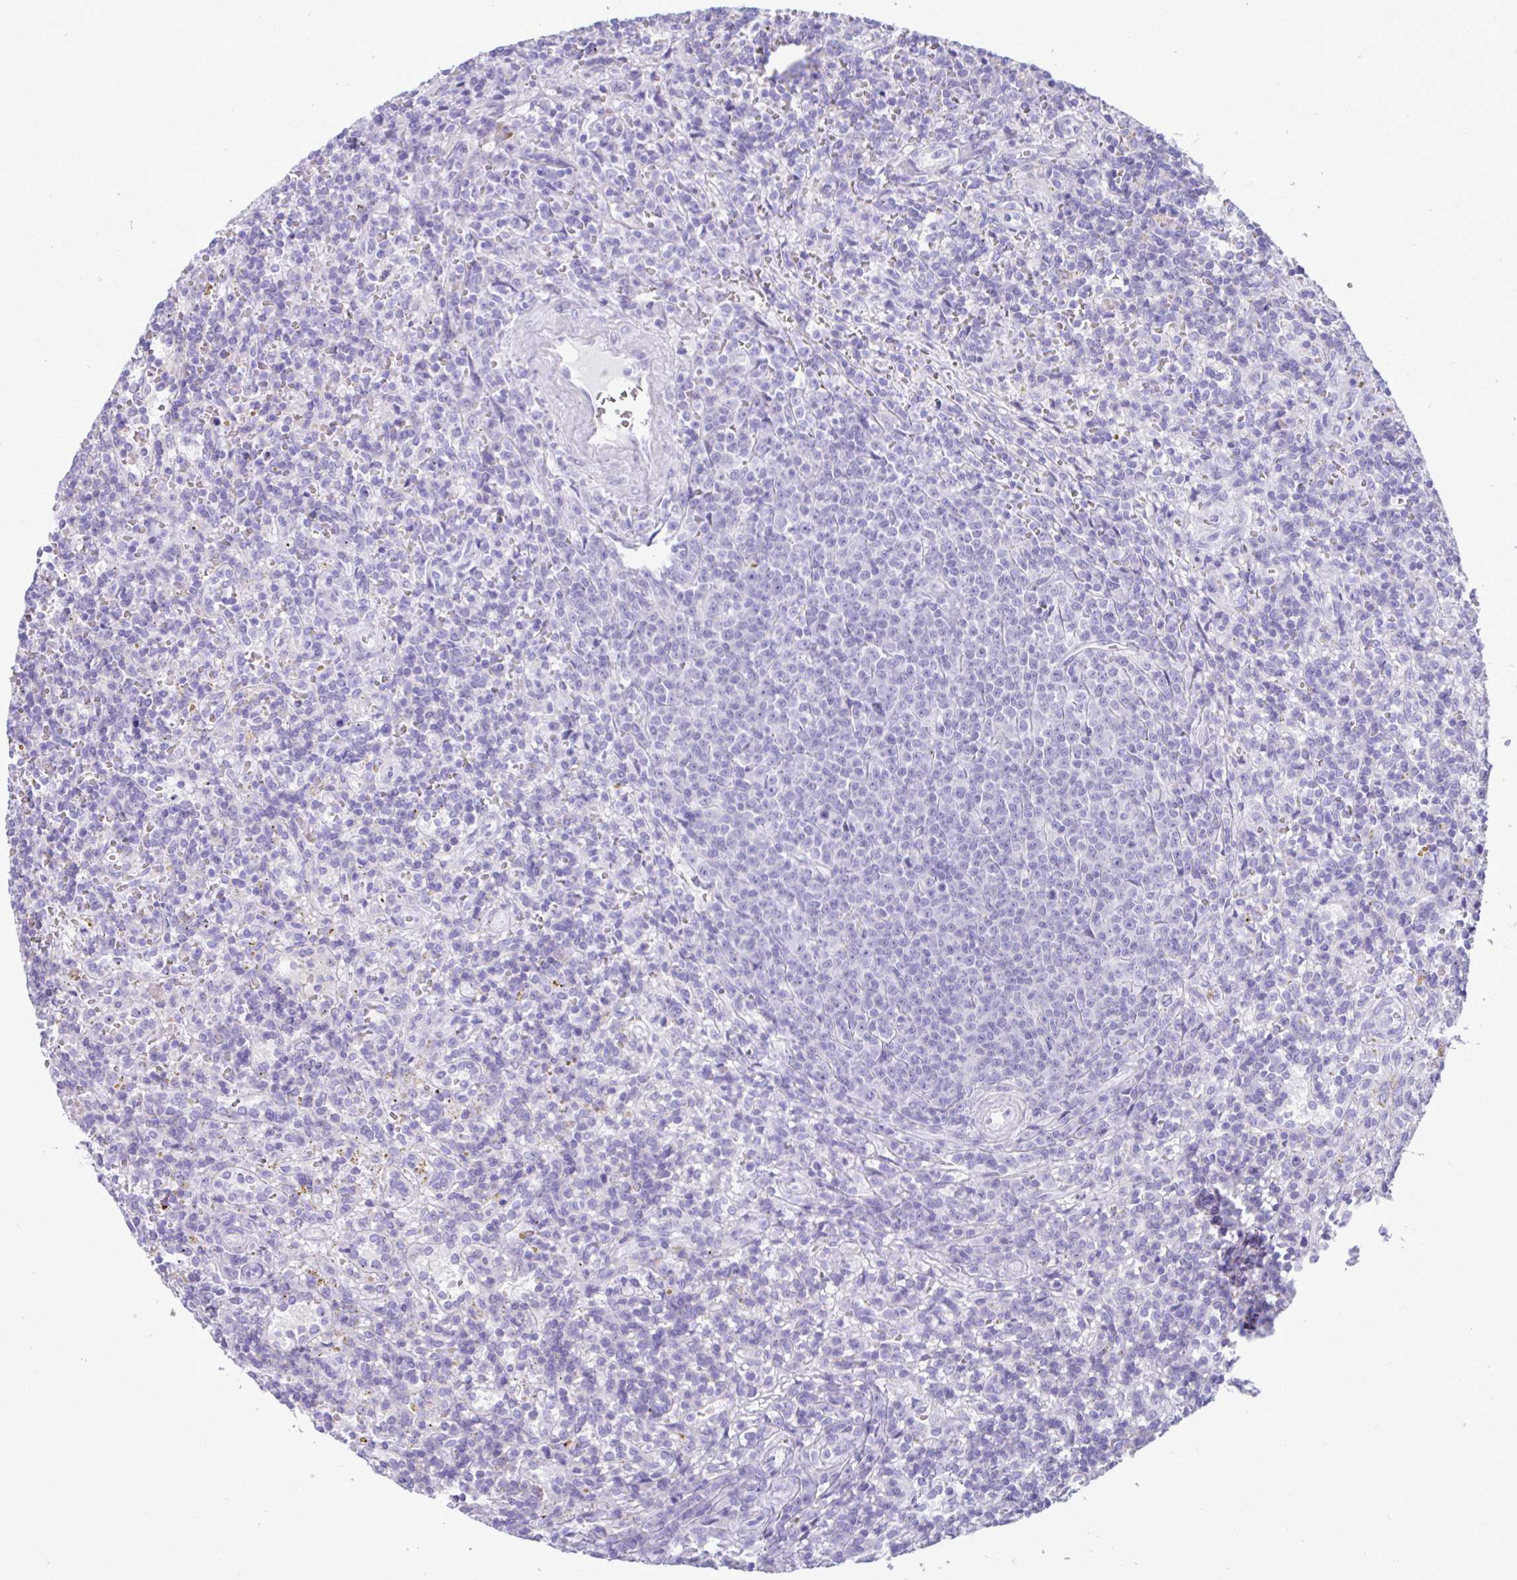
{"staining": {"intensity": "negative", "quantity": "none", "location": "none"}, "tissue": "lymphoma", "cell_type": "Tumor cells", "image_type": "cancer", "snomed": [{"axis": "morphology", "description": "Malignant lymphoma, non-Hodgkin's type, Low grade"}, {"axis": "topography", "description": "Spleen"}], "caption": "This histopathology image is of malignant lymphoma, non-Hodgkin's type (low-grade) stained with immunohistochemistry (IHC) to label a protein in brown with the nuclei are counter-stained blue. There is no expression in tumor cells.", "gene": "PSCA", "patient": {"sex": "male", "age": 67}}